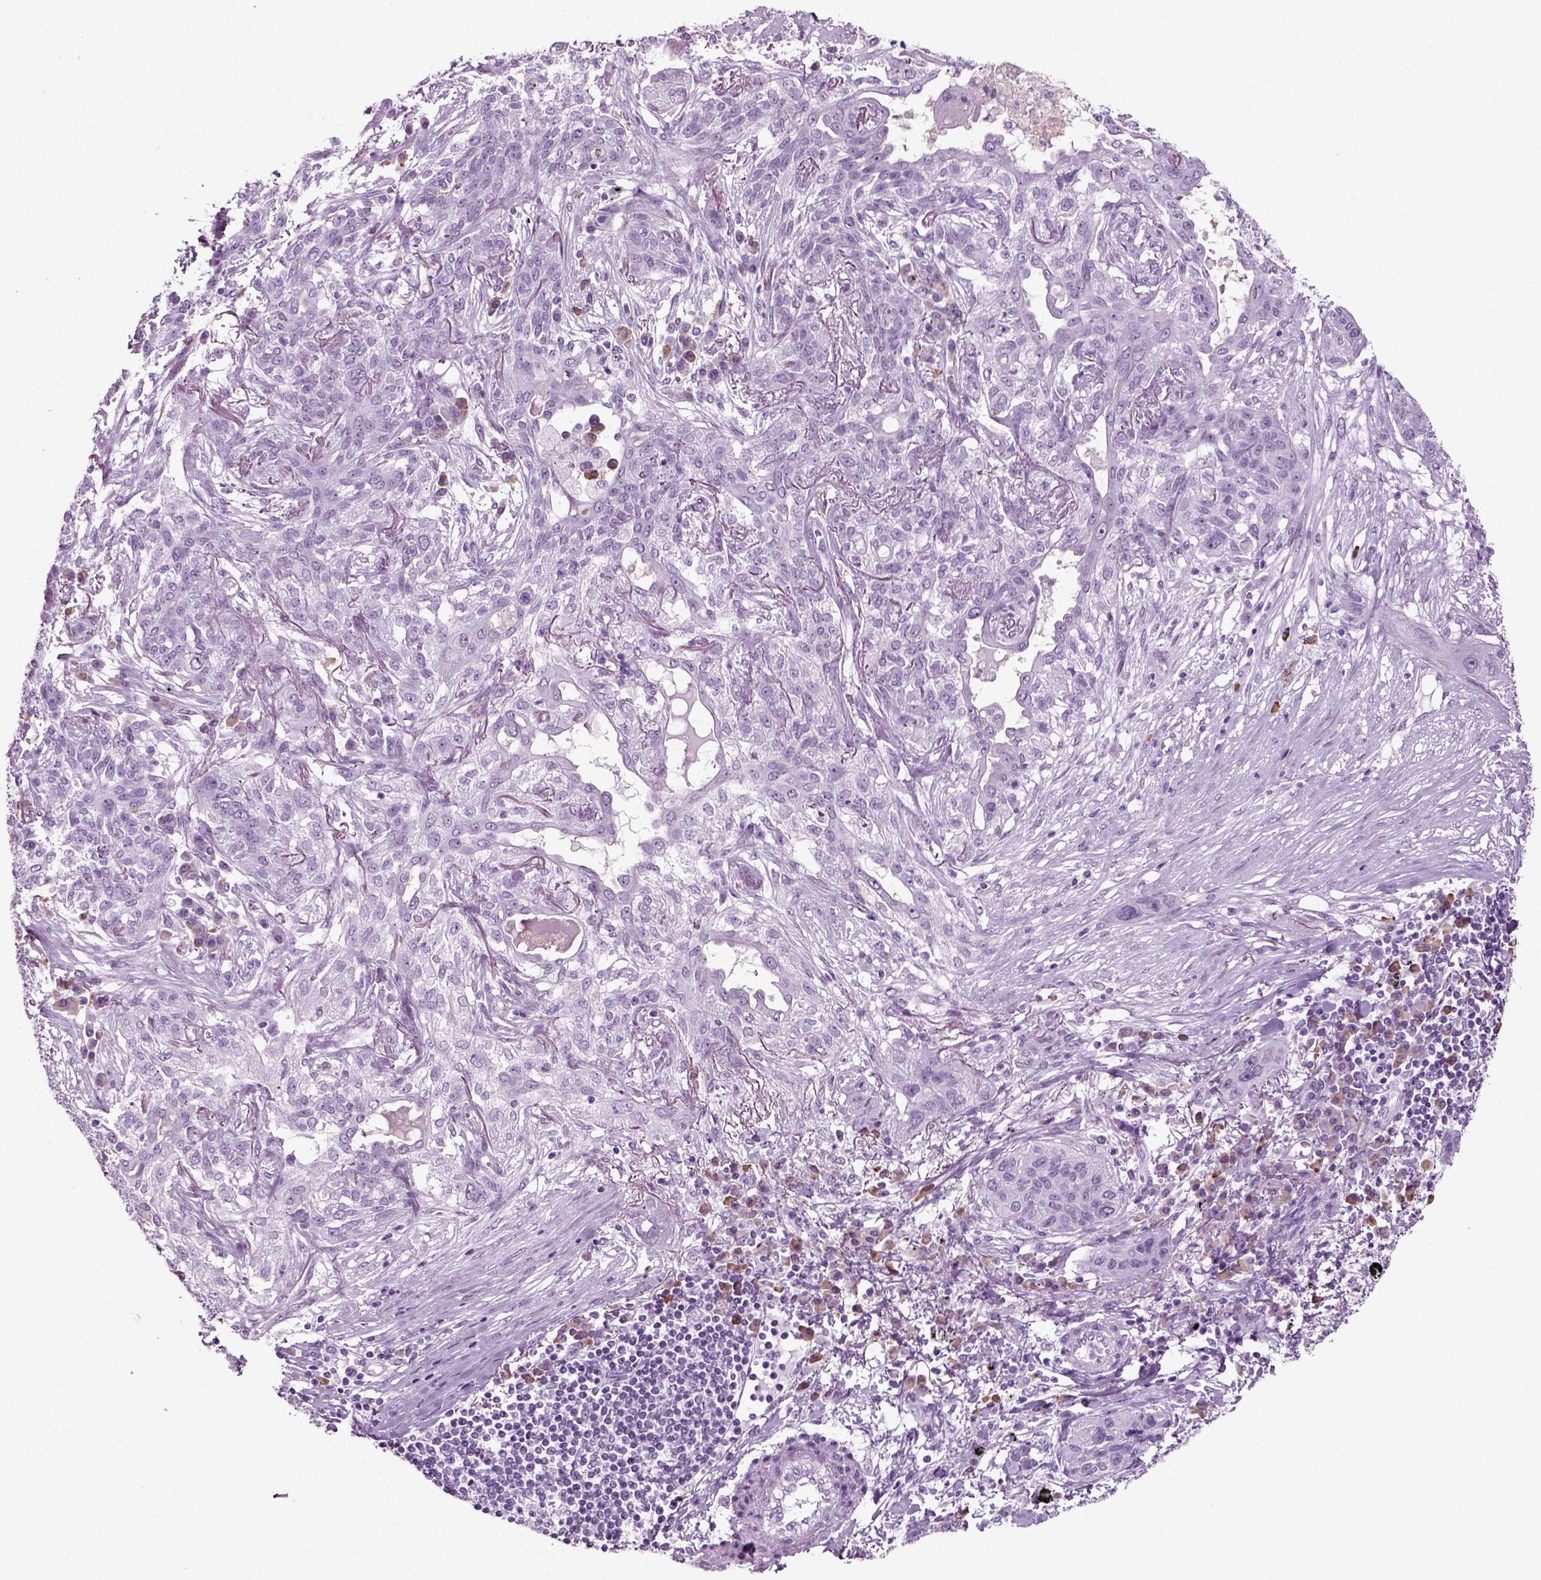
{"staining": {"intensity": "negative", "quantity": "none", "location": "none"}, "tissue": "lung cancer", "cell_type": "Tumor cells", "image_type": "cancer", "snomed": [{"axis": "morphology", "description": "Squamous cell carcinoma, NOS"}, {"axis": "topography", "description": "Lung"}], "caption": "There is no significant positivity in tumor cells of lung cancer.", "gene": "SLC26A8", "patient": {"sex": "female", "age": 70}}